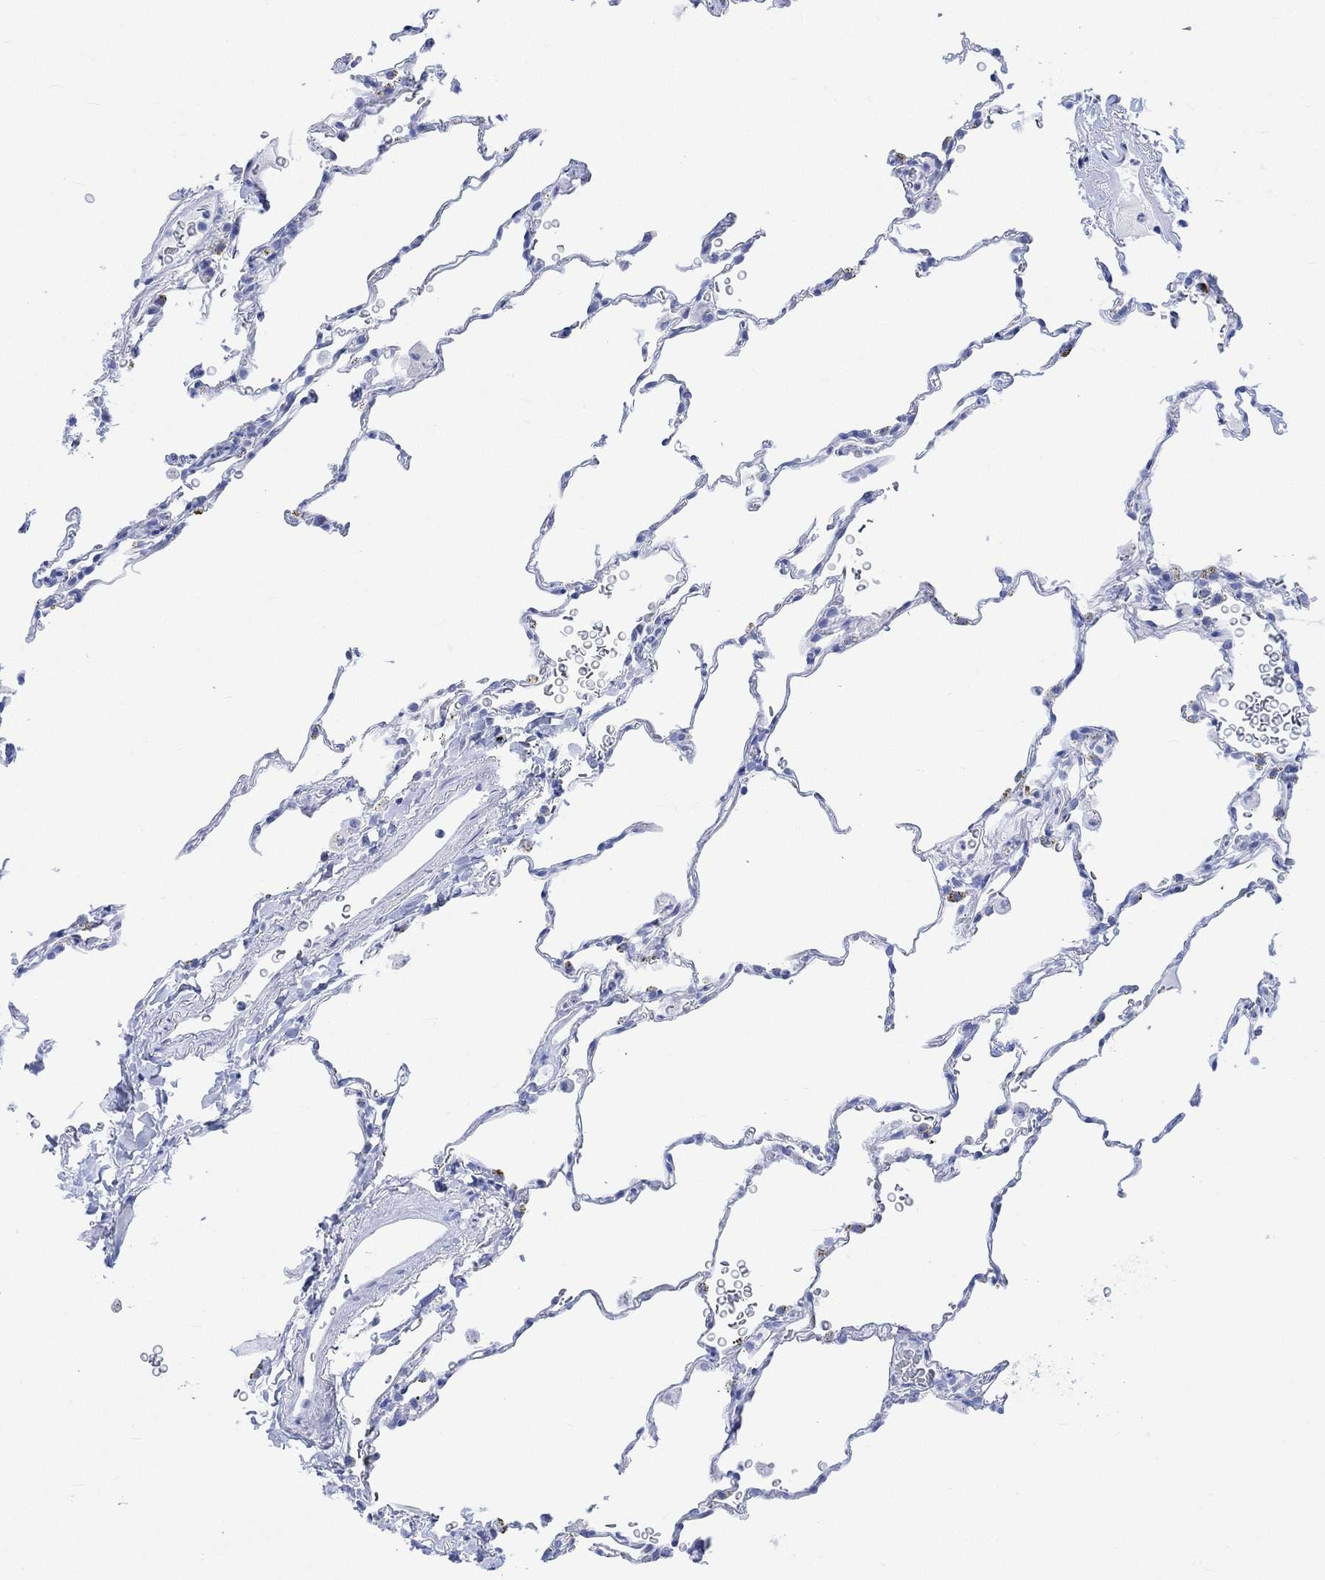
{"staining": {"intensity": "negative", "quantity": "none", "location": "none"}, "tissue": "lung", "cell_type": "Alveolar cells", "image_type": "normal", "snomed": [{"axis": "morphology", "description": "Normal tissue, NOS"}, {"axis": "morphology", "description": "Adenocarcinoma, metastatic, NOS"}, {"axis": "topography", "description": "Lung"}], "caption": "DAB (3,3'-diaminobenzidine) immunohistochemical staining of normal lung reveals no significant staining in alveolar cells.", "gene": "CELF4", "patient": {"sex": "male", "age": 45}}